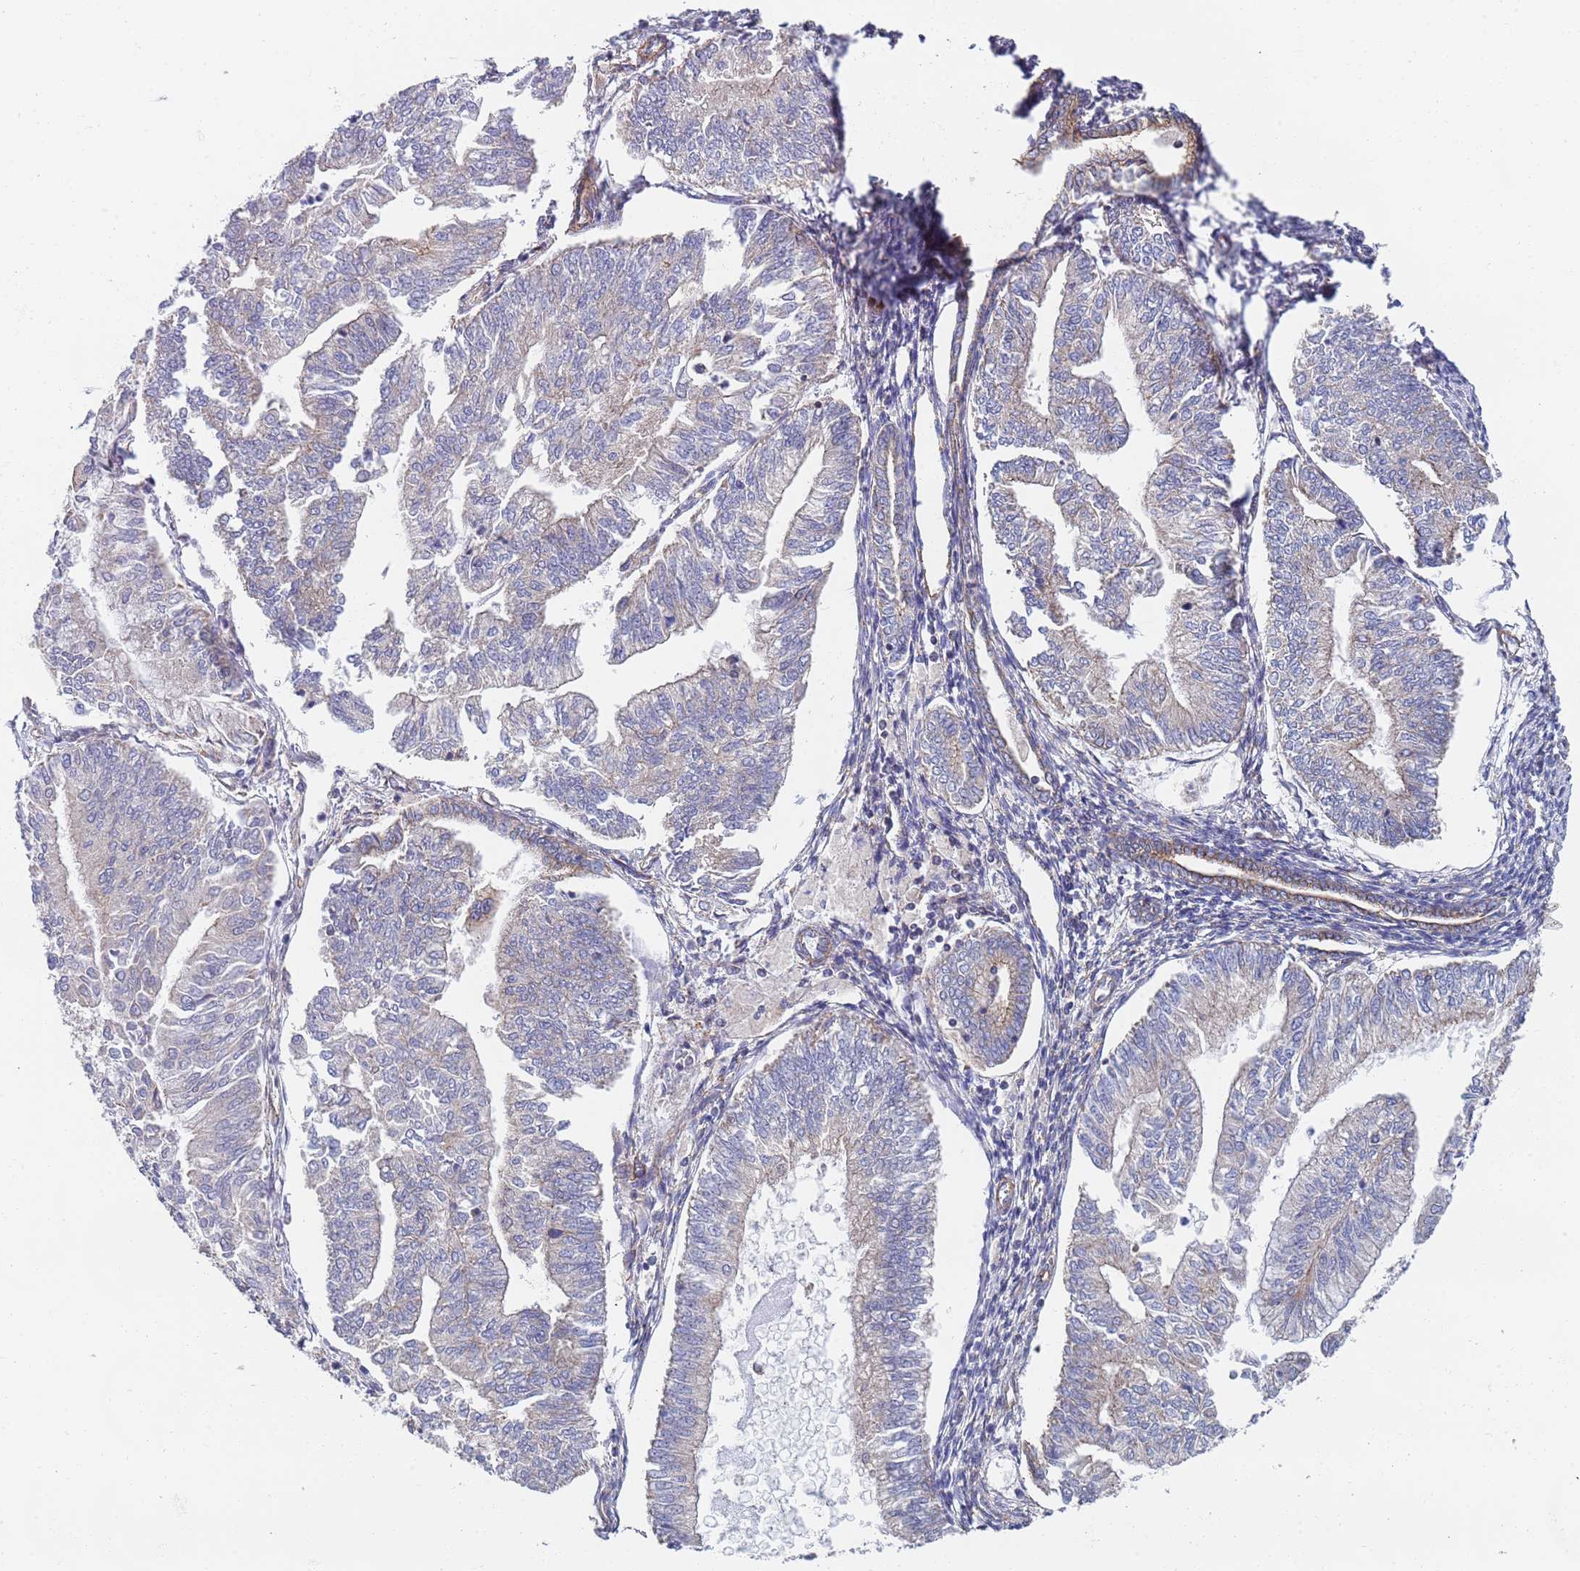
{"staining": {"intensity": "weak", "quantity": "25%-75%", "location": "cytoplasmic/membranous"}, "tissue": "smooth muscle", "cell_type": "Smooth muscle cells", "image_type": "normal", "snomed": [{"axis": "morphology", "description": "Normal tissue, NOS"}, {"axis": "topography", "description": "Smooth muscle"}, {"axis": "topography", "description": "Uterus"}], "caption": "Immunohistochemical staining of benign human smooth muscle shows weak cytoplasmic/membranous protein positivity in approximately 25%-75% of smooth muscle cells.", "gene": "PWWP3A", "patient": {"sex": "female", "age": 59}}